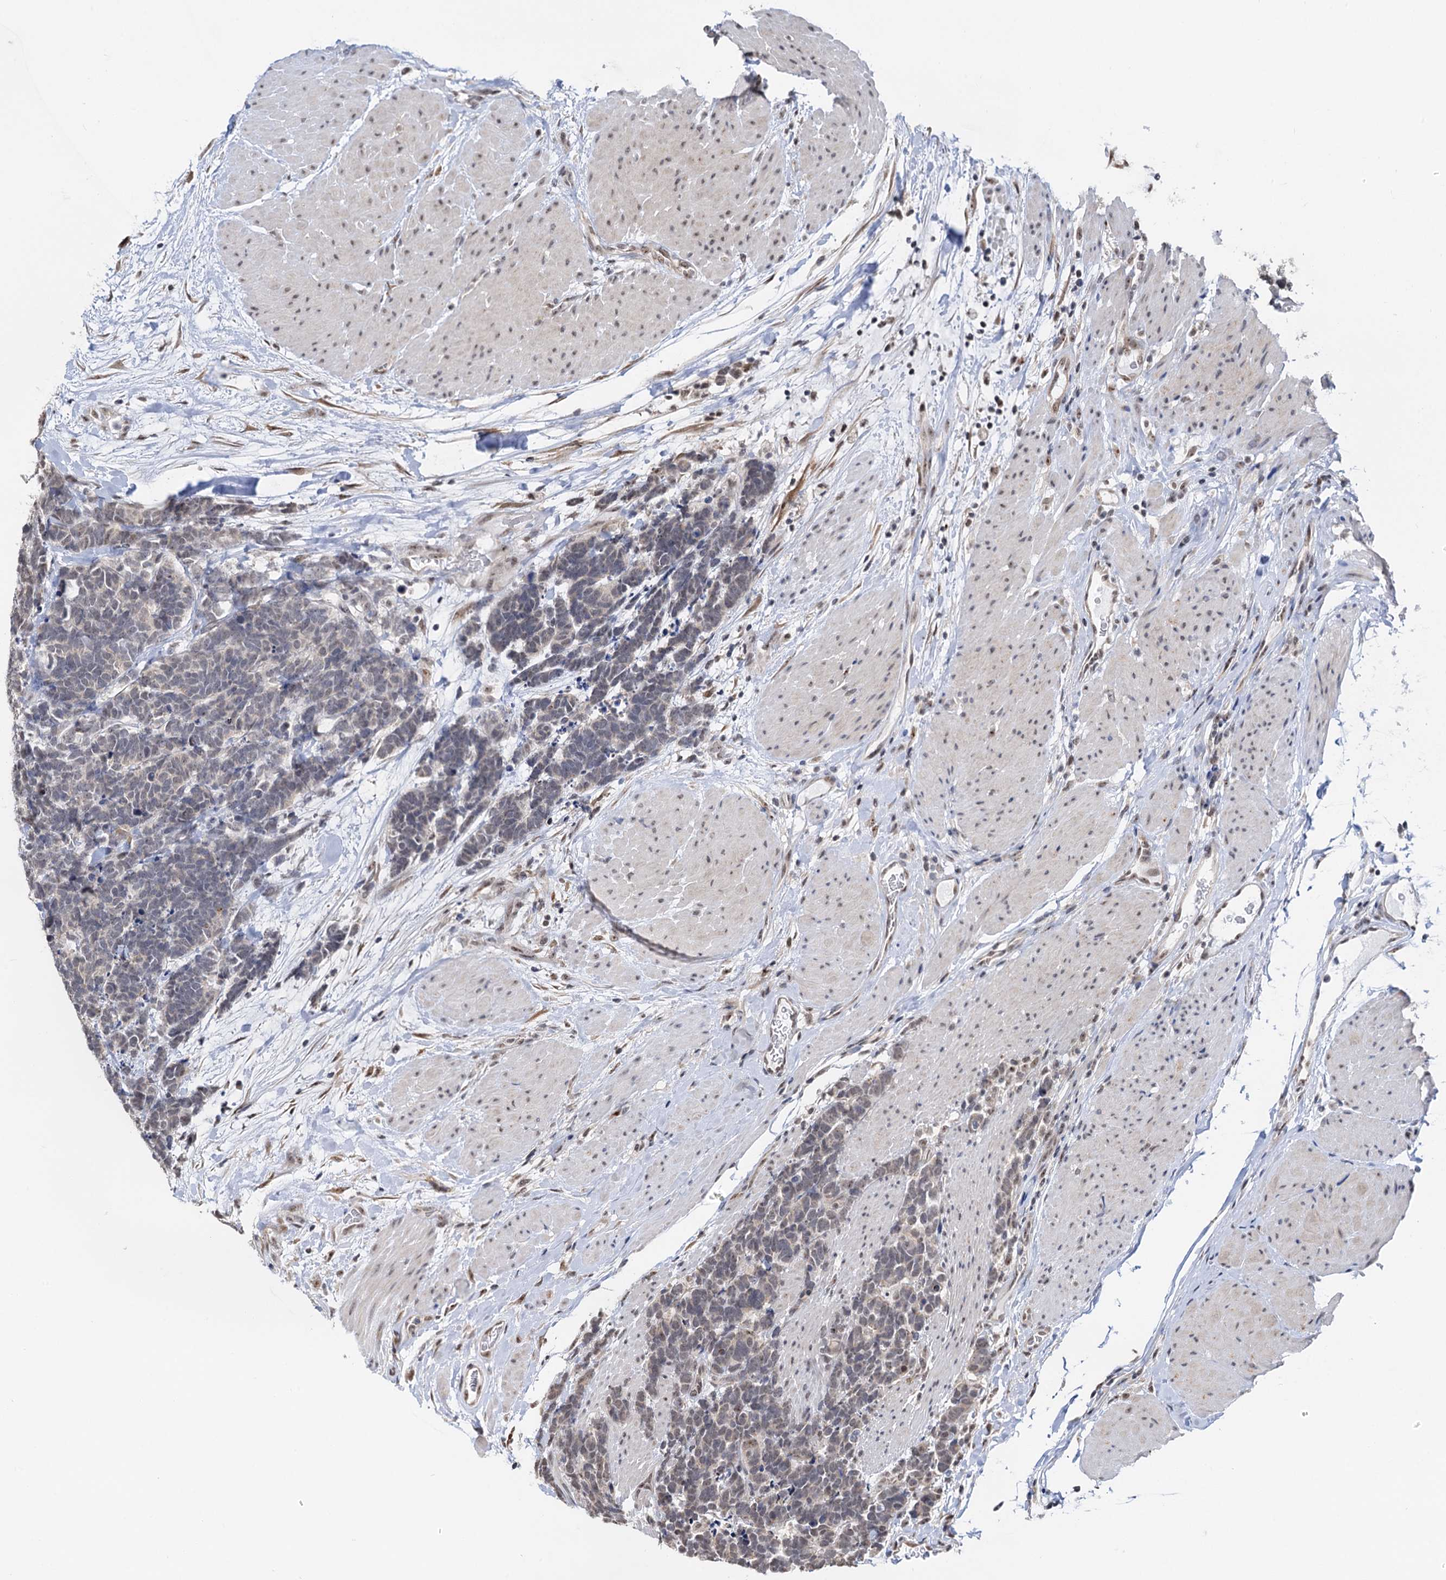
{"staining": {"intensity": "weak", "quantity": "<25%", "location": "cytoplasmic/membranous"}, "tissue": "carcinoid", "cell_type": "Tumor cells", "image_type": "cancer", "snomed": [{"axis": "morphology", "description": "Carcinoma, NOS"}, {"axis": "morphology", "description": "Carcinoid, malignant, NOS"}, {"axis": "topography", "description": "Urinary bladder"}], "caption": "Tumor cells show no significant protein staining in carcinoma.", "gene": "NAT10", "patient": {"sex": "male", "age": 57}}